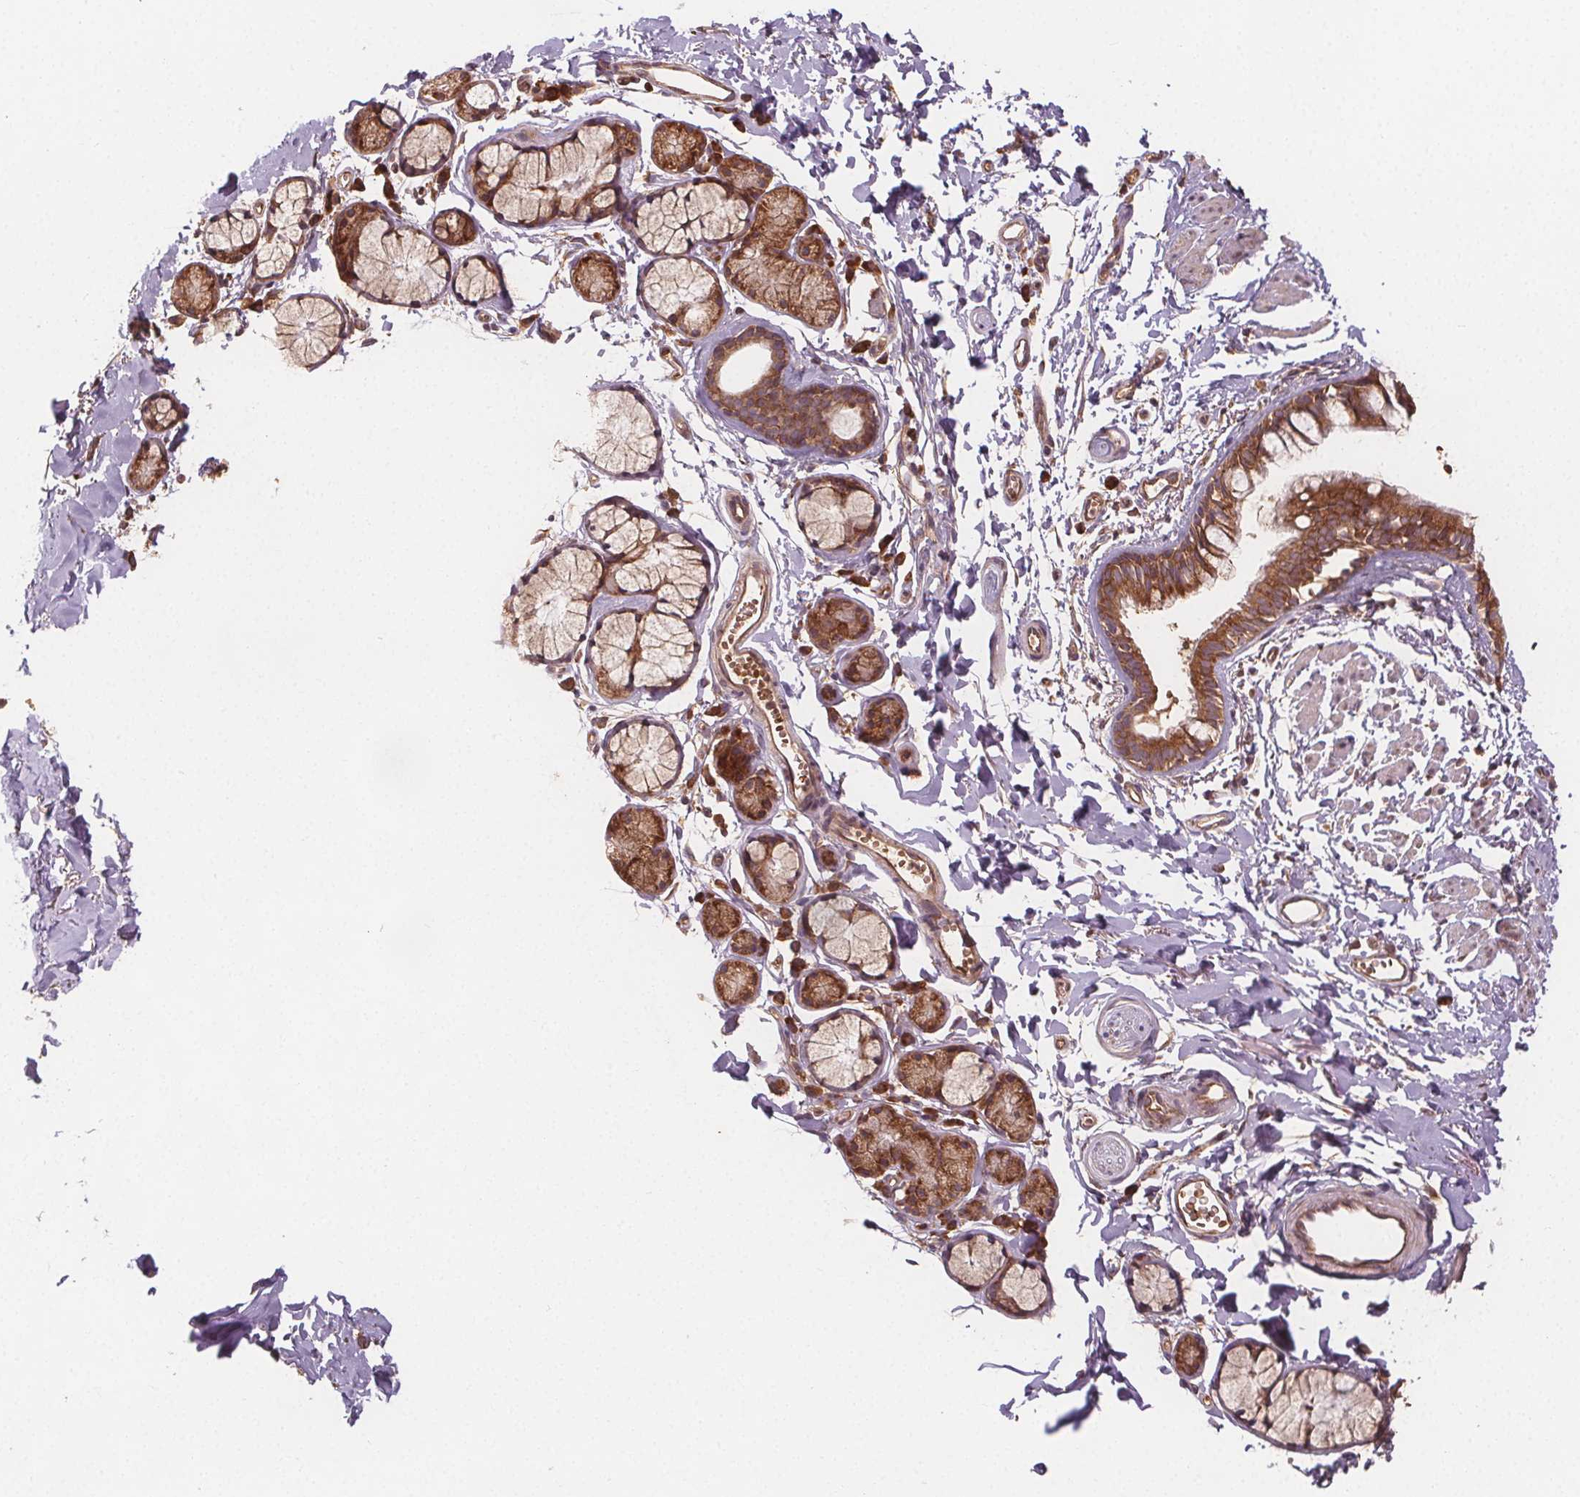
{"staining": {"intensity": "moderate", "quantity": ">75%", "location": "cytoplasmic/membranous"}, "tissue": "bronchus", "cell_type": "Respiratory epithelial cells", "image_type": "normal", "snomed": [{"axis": "morphology", "description": "Normal tissue, NOS"}, {"axis": "topography", "description": "Cartilage tissue"}, {"axis": "topography", "description": "Bronchus"}], "caption": "Approximately >75% of respiratory epithelial cells in unremarkable human bronchus exhibit moderate cytoplasmic/membranous protein staining as visualized by brown immunohistochemical staining.", "gene": "EIF3D", "patient": {"sex": "female", "age": 59}}